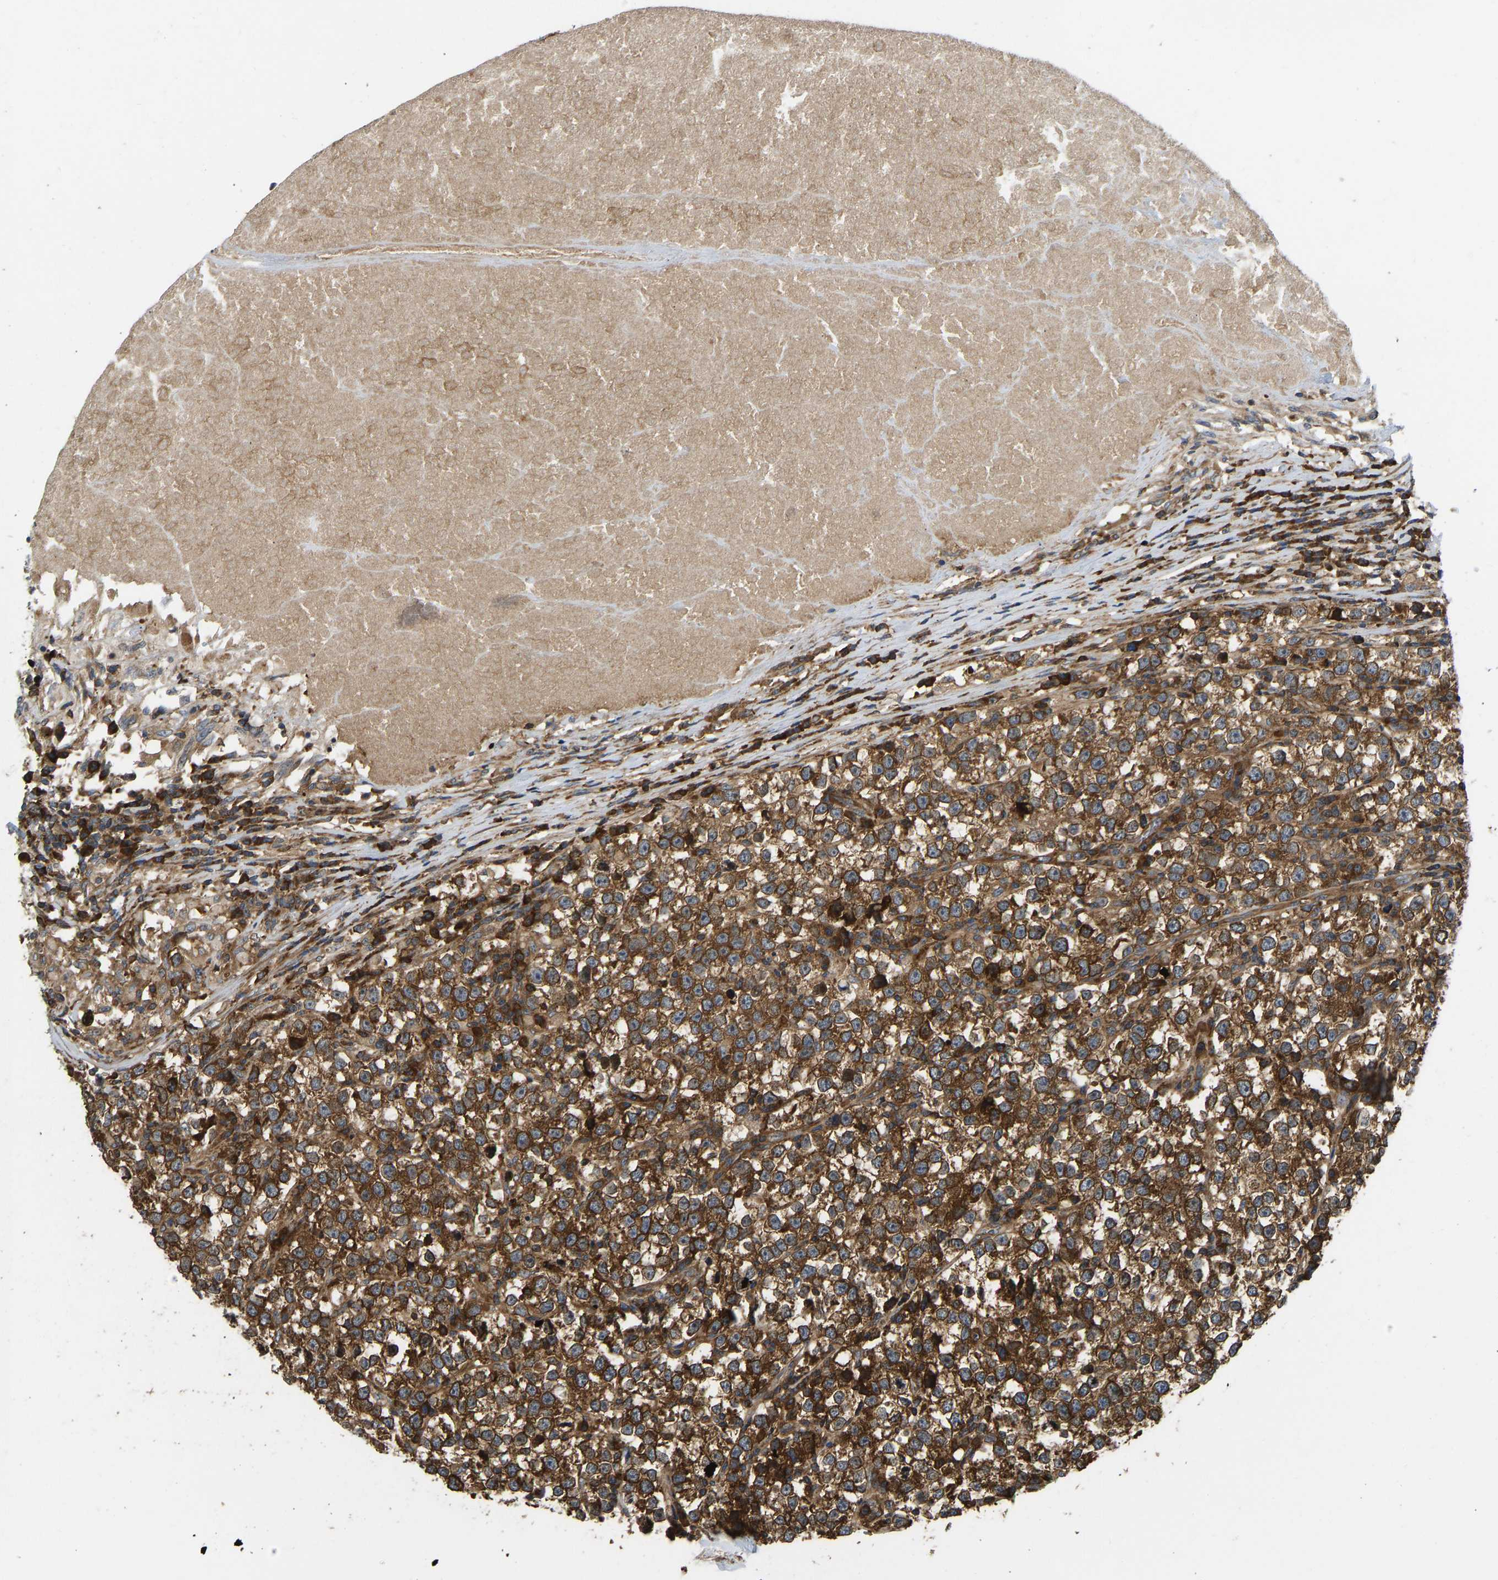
{"staining": {"intensity": "strong", "quantity": ">75%", "location": "cytoplasmic/membranous"}, "tissue": "testis cancer", "cell_type": "Tumor cells", "image_type": "cancer", "snomed": [{"axis": "morphology", "description": "Normal tissue, NOS"}, {"axis": "morphology", "description": "Seminoma, NOS"}, {"axis": "topography", "description": "Testis"}], "caption": "Protein analysis of seminoma (testis) tissue displays strong cytoplasmic/membranous expression in approximately >75% of tumor cells. (DAB IHC, brown staining for protein, blue staining for nuclei).", "gene": "RASGRF2", "patient": {"sex": "male", "age": 43}}